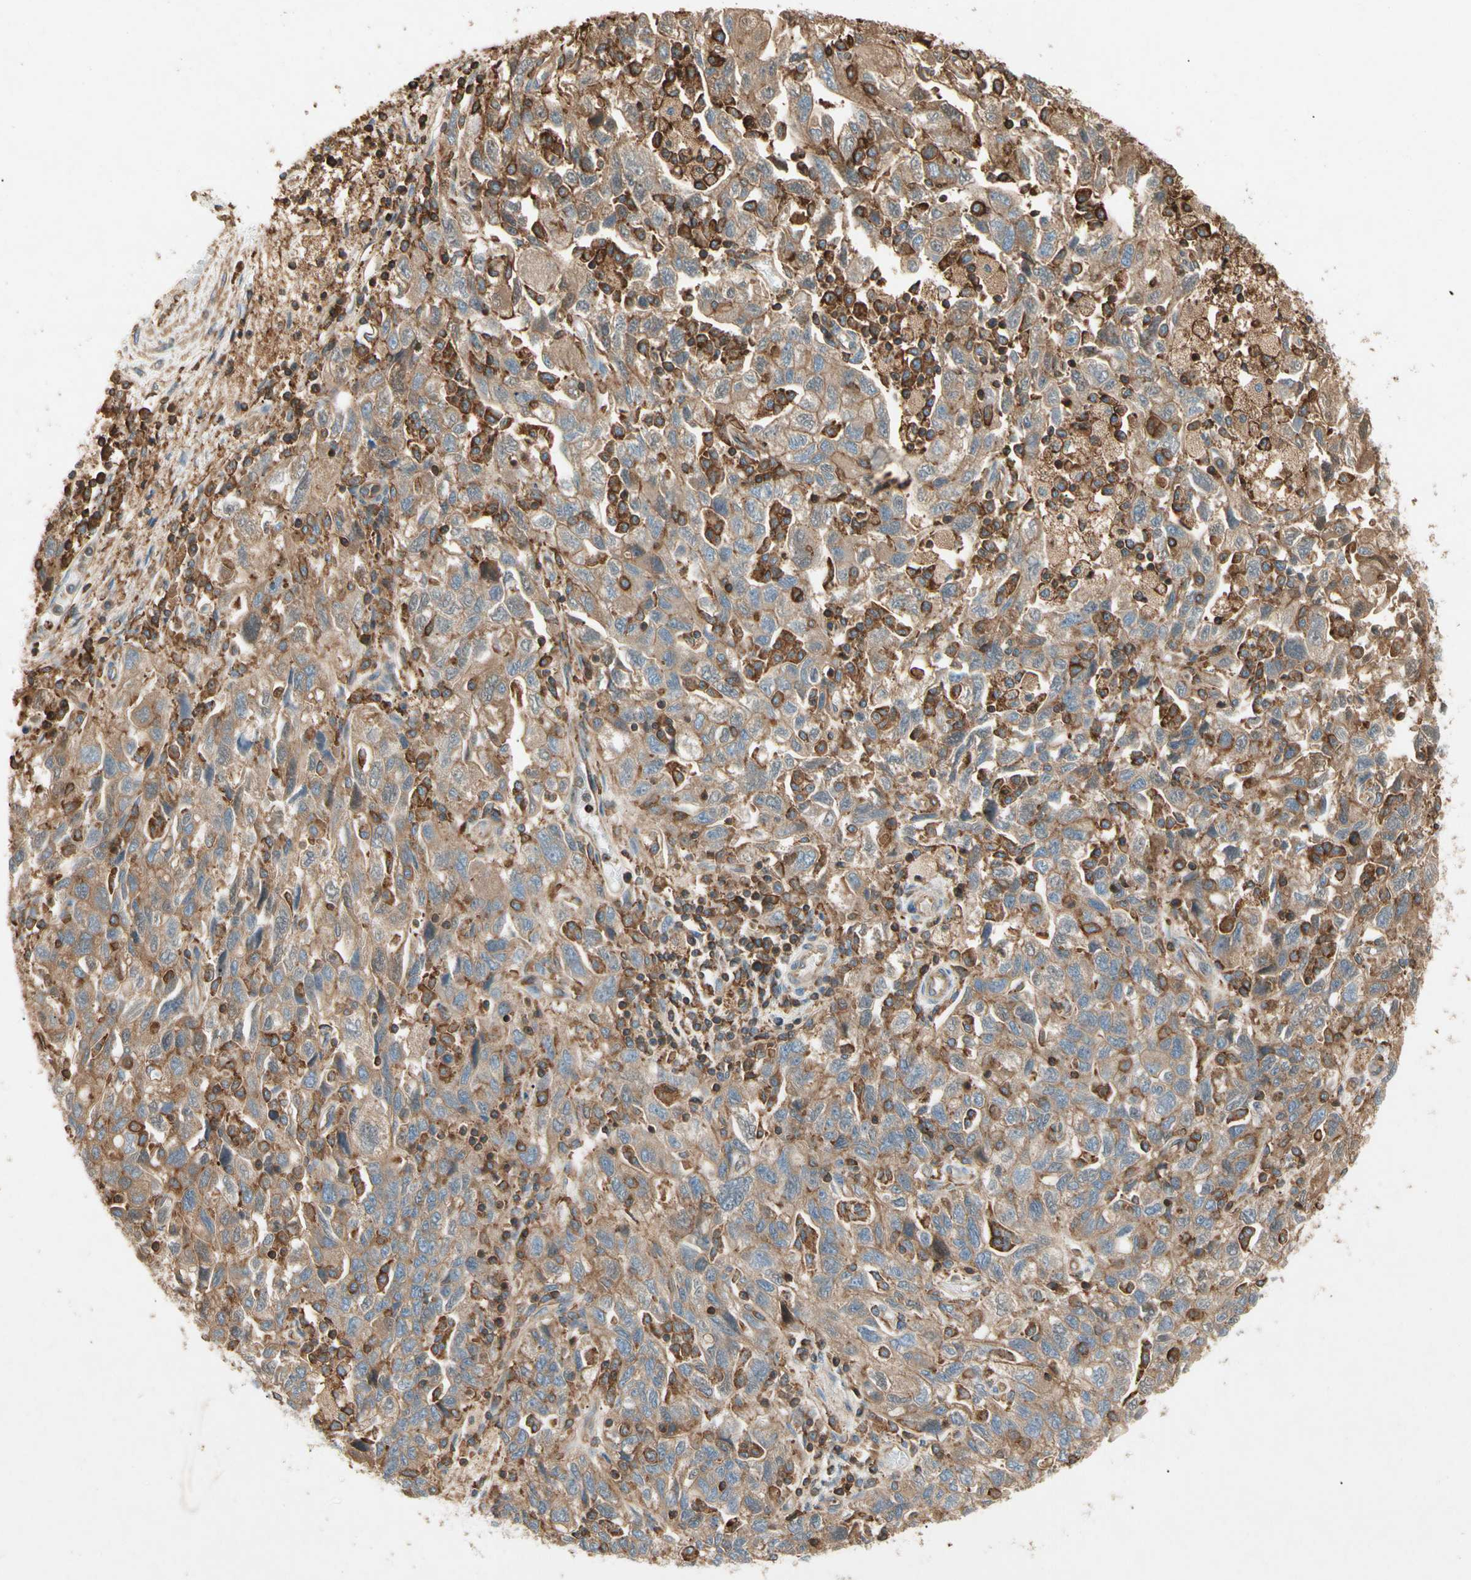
{"staining": {"intensity": "moderate", "quantity": ">75%", "location": "cytoplasmic/membranous"}, "tissue": "ovarian cancer", "cell_type": "Tumor cells", "image_type": "cancer", "snomed": [{"axis": "morphology", "description": "Carcinoma, NOS"}, {"axis": "morphology", "description": "Cystadenocarcinoma, serous, NOS"}, {"axis": "topography", "description": "Ovary"}], "caption": "Human ovarian carcinoma stained for a protein (brown) reveals moderate cytoplasmic/membranous positive staining in approximately >75% of tumor cells.", "gene": "ARPC2", "patient": {"sex": "female", "age": 69}}